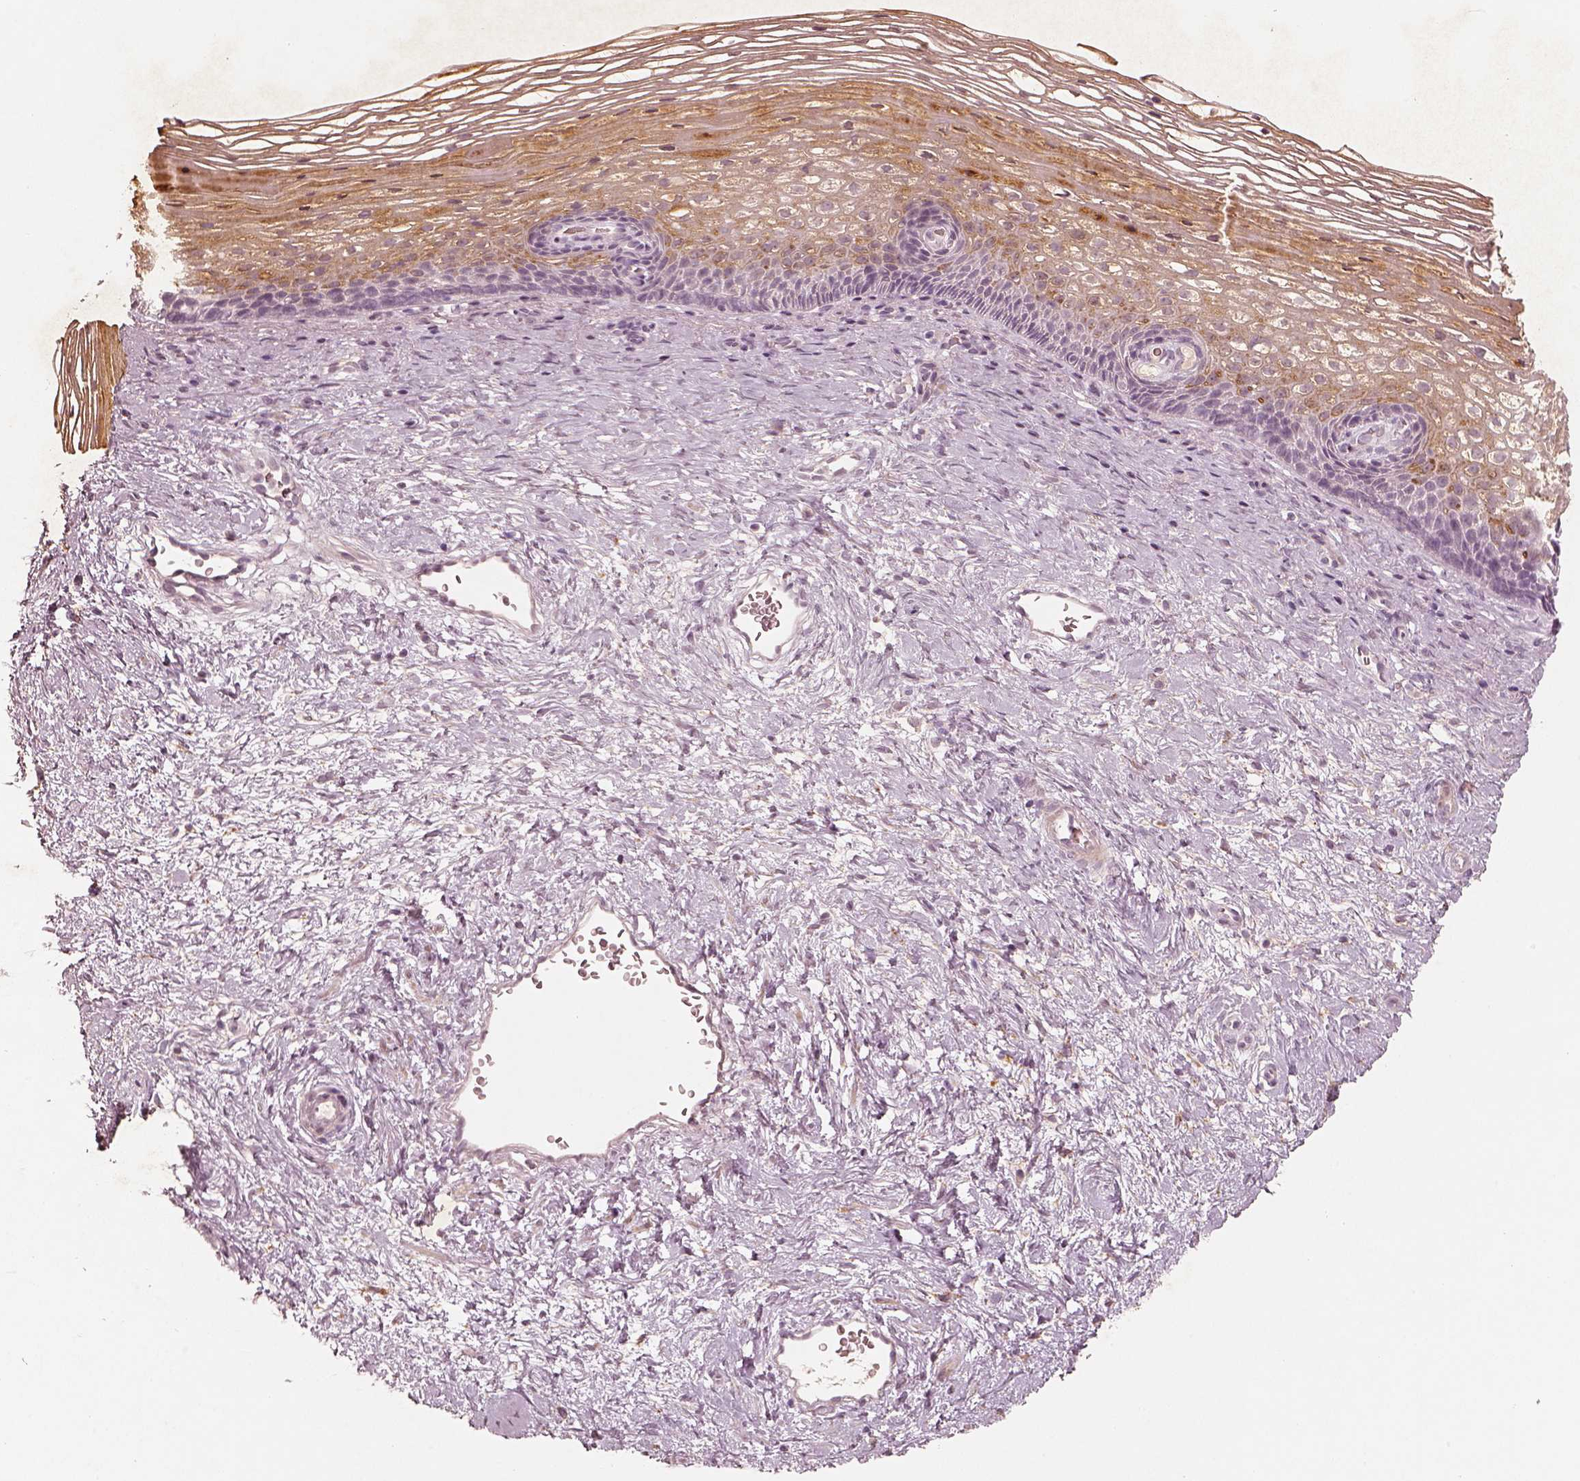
{"staining": {"intensity": "negative", "quantity": "none", "location": "none"}, "tissue": "cervix", "cell_type": "Glandular cells", "image_type": "normal", "snomed": [{"axis": "morphology", "description": "Normal tissue, NOS"}, {"axis": "topography", "description": "Cervix"}], "caption": "Glandular cells show no significant positivity in unremarkable cervix.", "gene": "MADCAM1", "patient": {"sex": "female", "age": 34}}